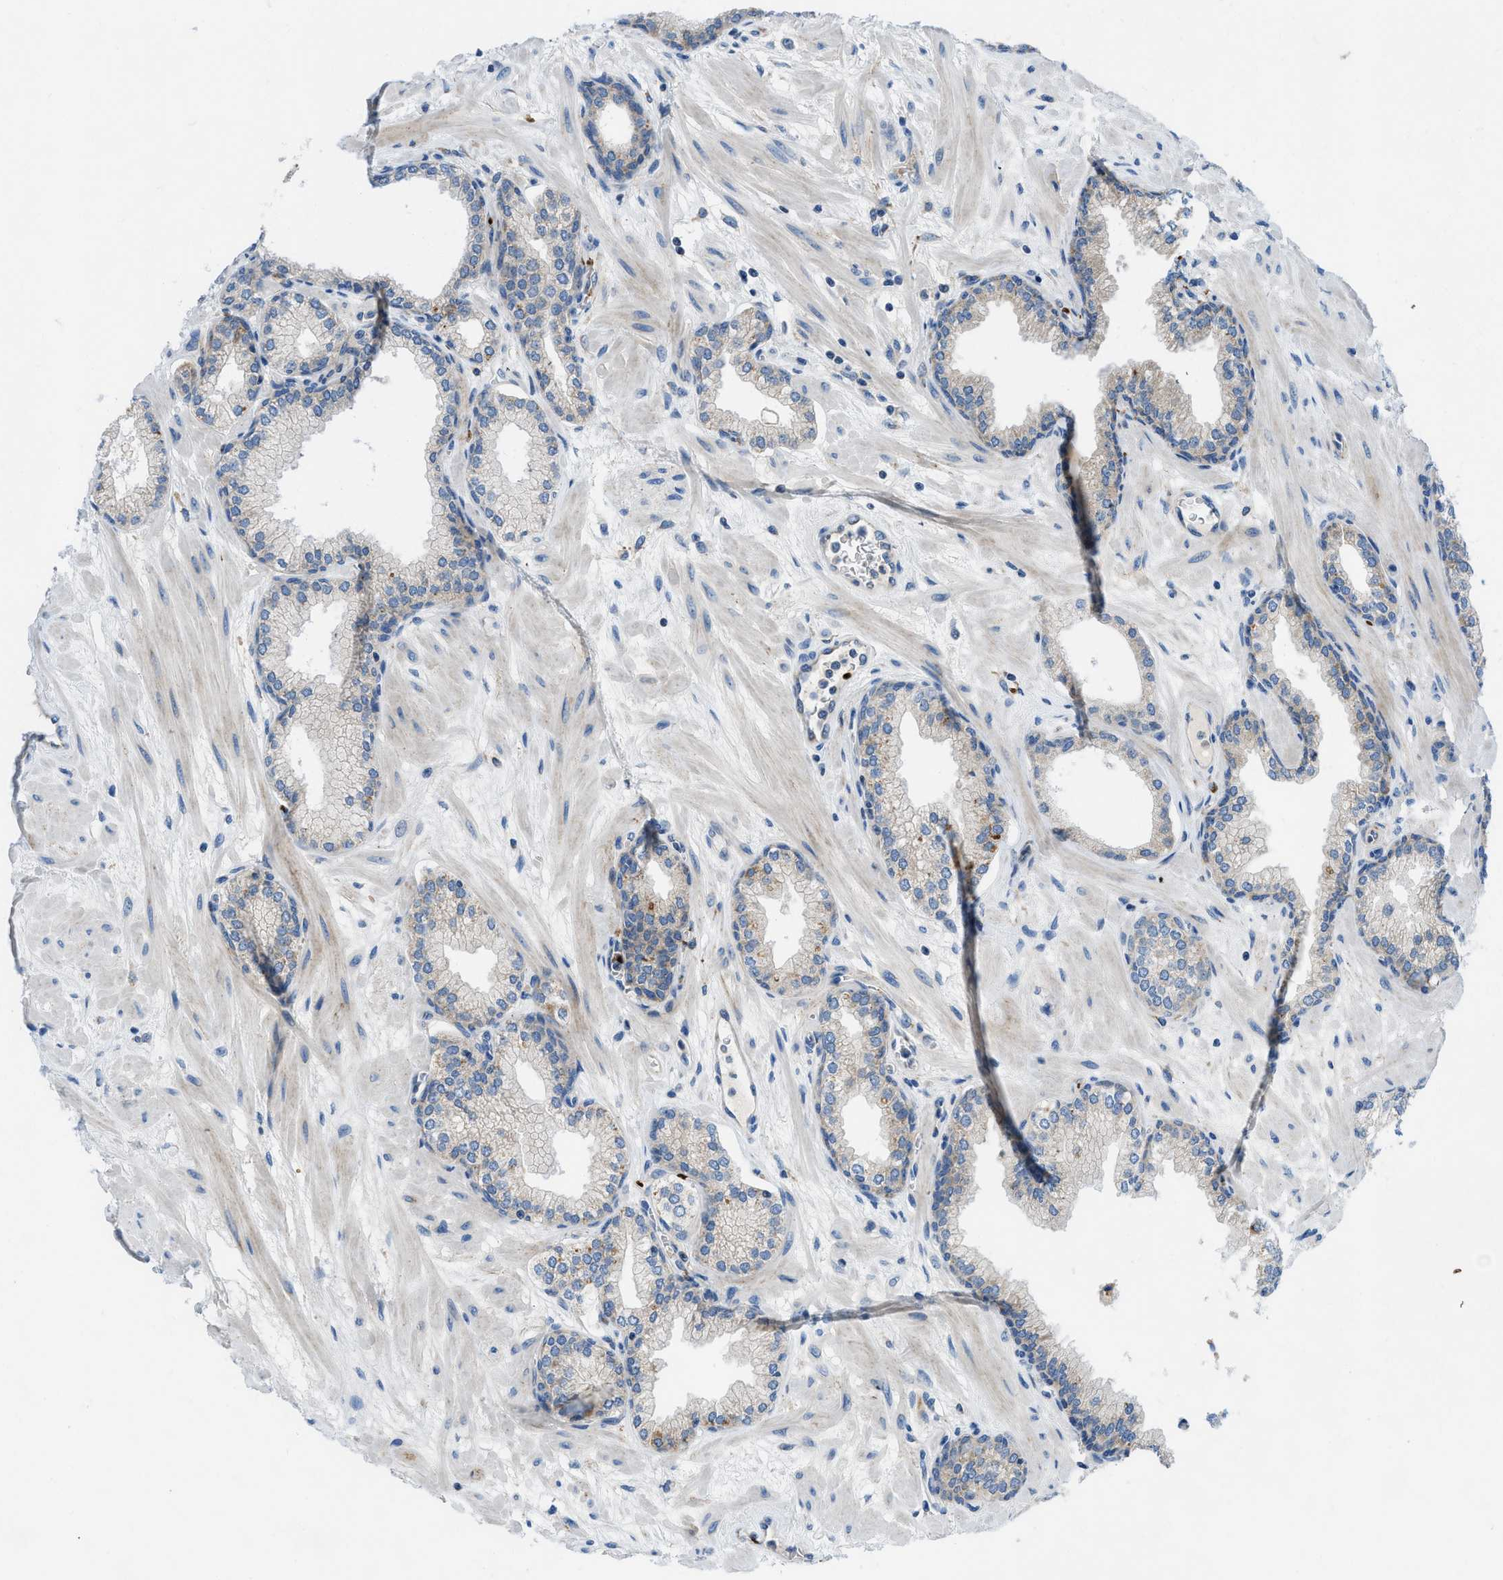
{"staining": {"intensity": "weak", "quantity": "25%-75%", "location": "cytoplasmic/membranous"}, "tissue": "prostate", "cell_type": "Glandular cells", "image_type": "normal", "snomed": [{"axis": "morphology", "description": "Normal tissue, NOS"}, {"axis": "morphology", "description": "Urothelial carcinoma, Low grade"}, {"axis": "topography", "description": "Urinary bladder"}, {"axis": "topography", "description": "Prostate"}], "caption": "The image exhibits a brown stain indicating the presence of a protein in the cytoplasmic/membranous of glandular cells in prostate.", "gene": "ZNF831", "patient": {"sex": "male", "age": 60}}